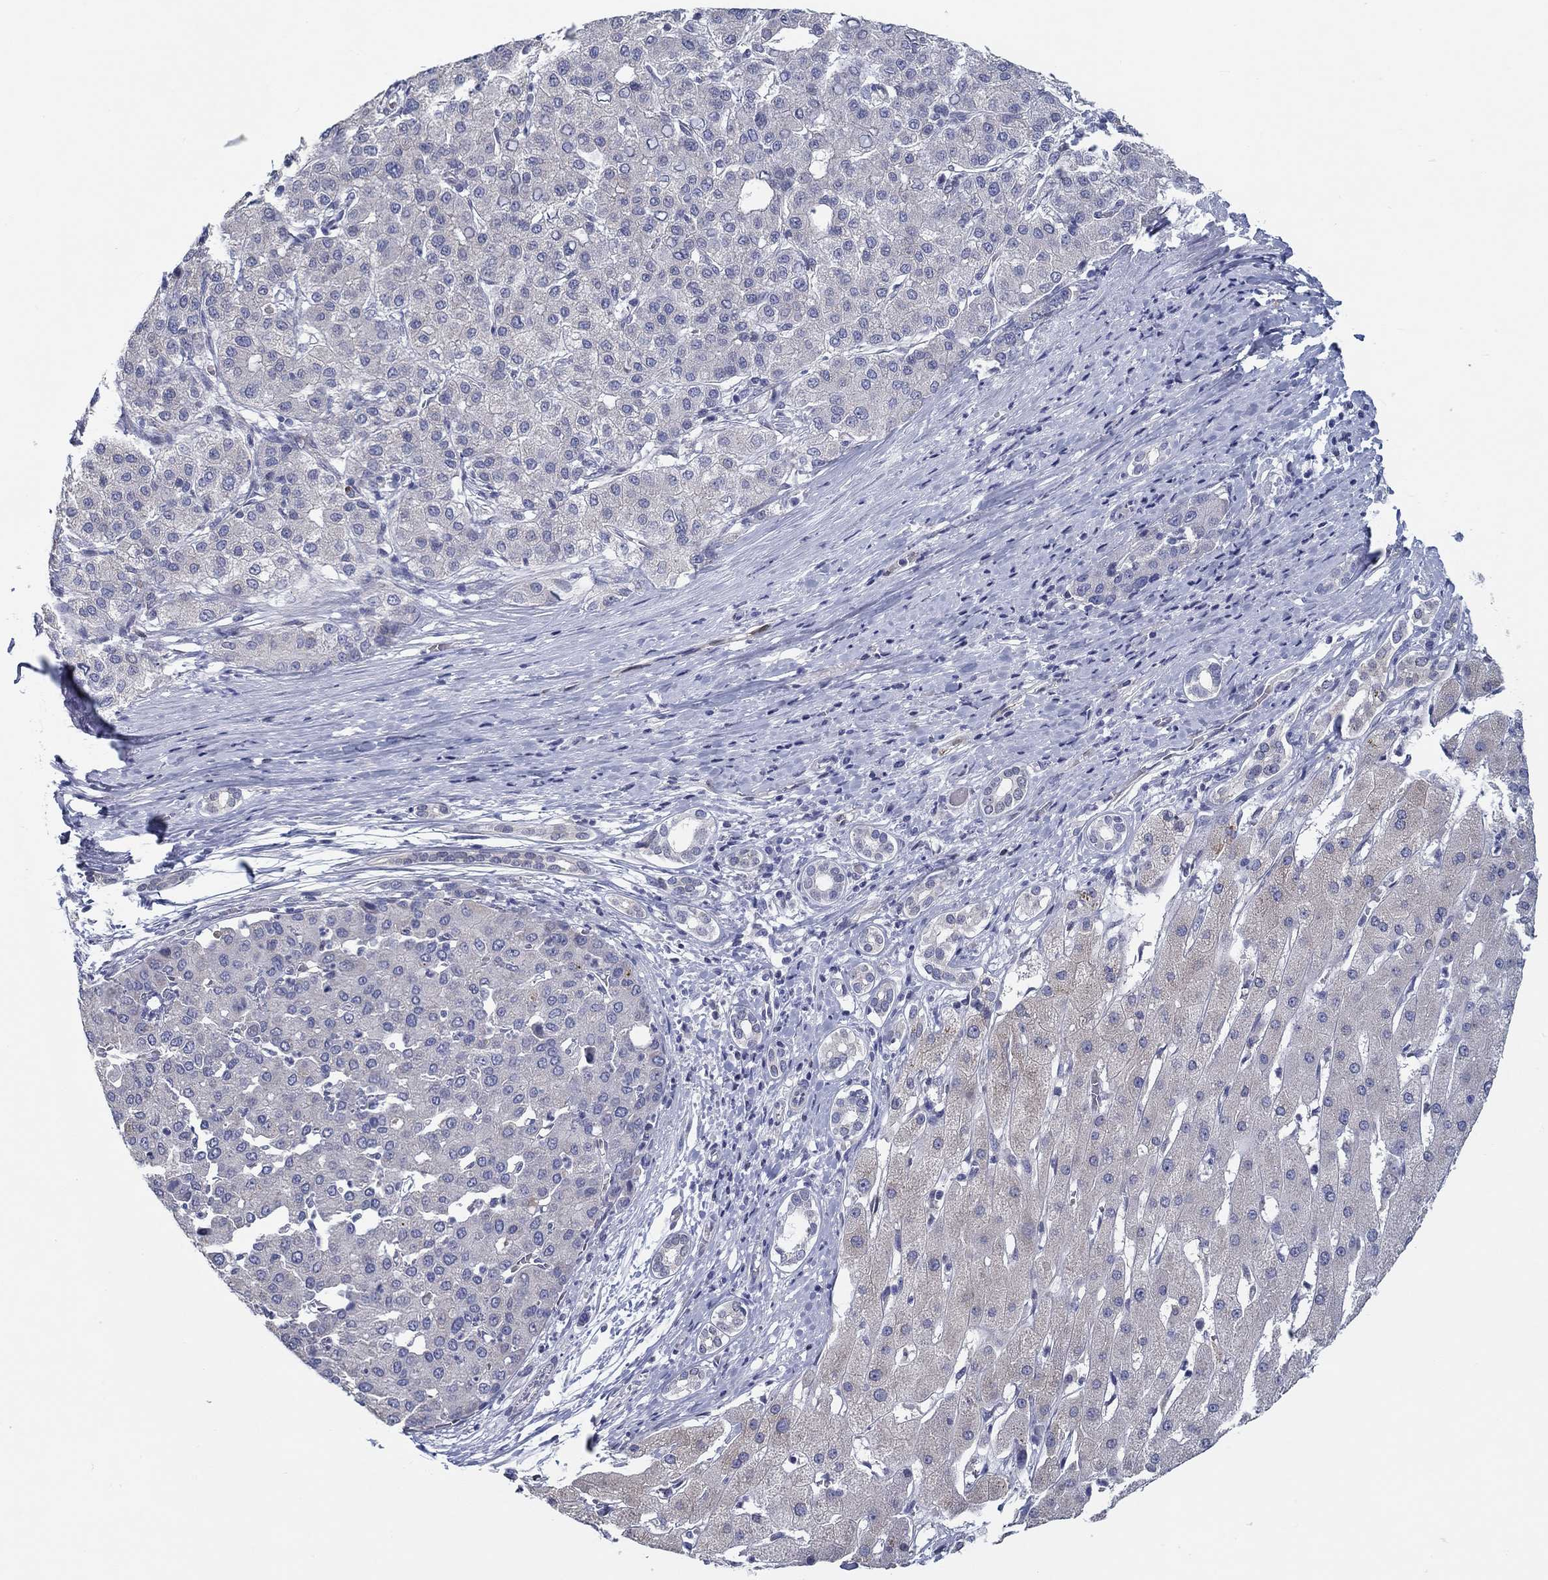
{"staining": {"intensity": "negative", "quantity": "none", "location": "none"}, "tissue": "liver cancer", "cell_type": "Tumor cells", "image_type": "cancer", "snomed": [{"axis": "morphology", "description": "Carcinoma, Hepatocellular, NOS"}, {"axis": "topography", "description": "Liver"}], "caption": "DAB immunohistochemical staining of hepatocellular carcinoma (liver) shows no significant staining in tumor cells.", "gene": "ERMP1", "patient": {"sex": "male", "age": 65}}